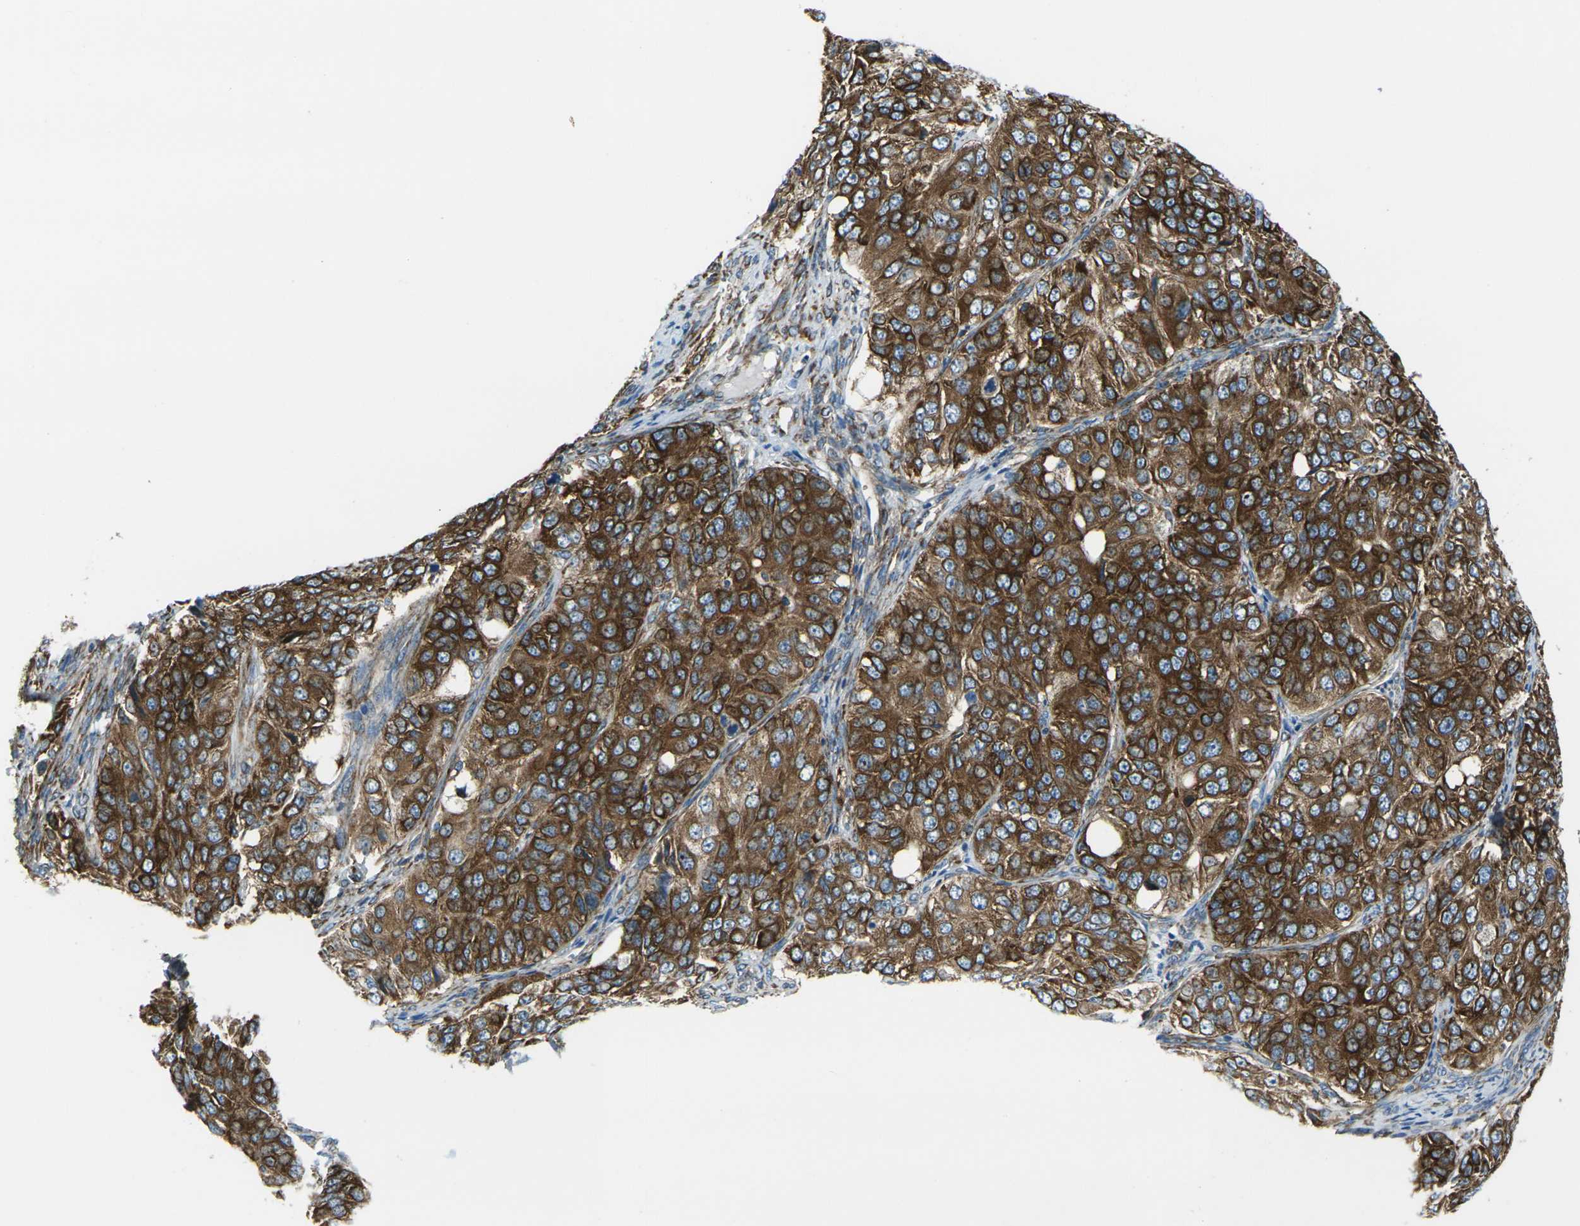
{"staining": {"intensity": "strong", "quantity": ">75%", "location": "cytoplasmic/membranous"}, "tissue": "ovarian cancer", "cell_type": "Tumor cells", "image_type": "cancer", "snomed": [{"axis": "morphology", "description": "Carcinoma, endometroid"}, {"axis": "topography", "description": "Ovary"}], "caption": "Ovarian cancer was stained to show a protein in brown. There is high levels of strong cytoplasmic/membranous positivity in about >75% of tumor cells. (DAB (3,3'-diaminobenzidine) = brown stain, brightfield microscopy at high magnification).", "gene": "CELSR2", "patient": {"sex": "female", "age": 51}}